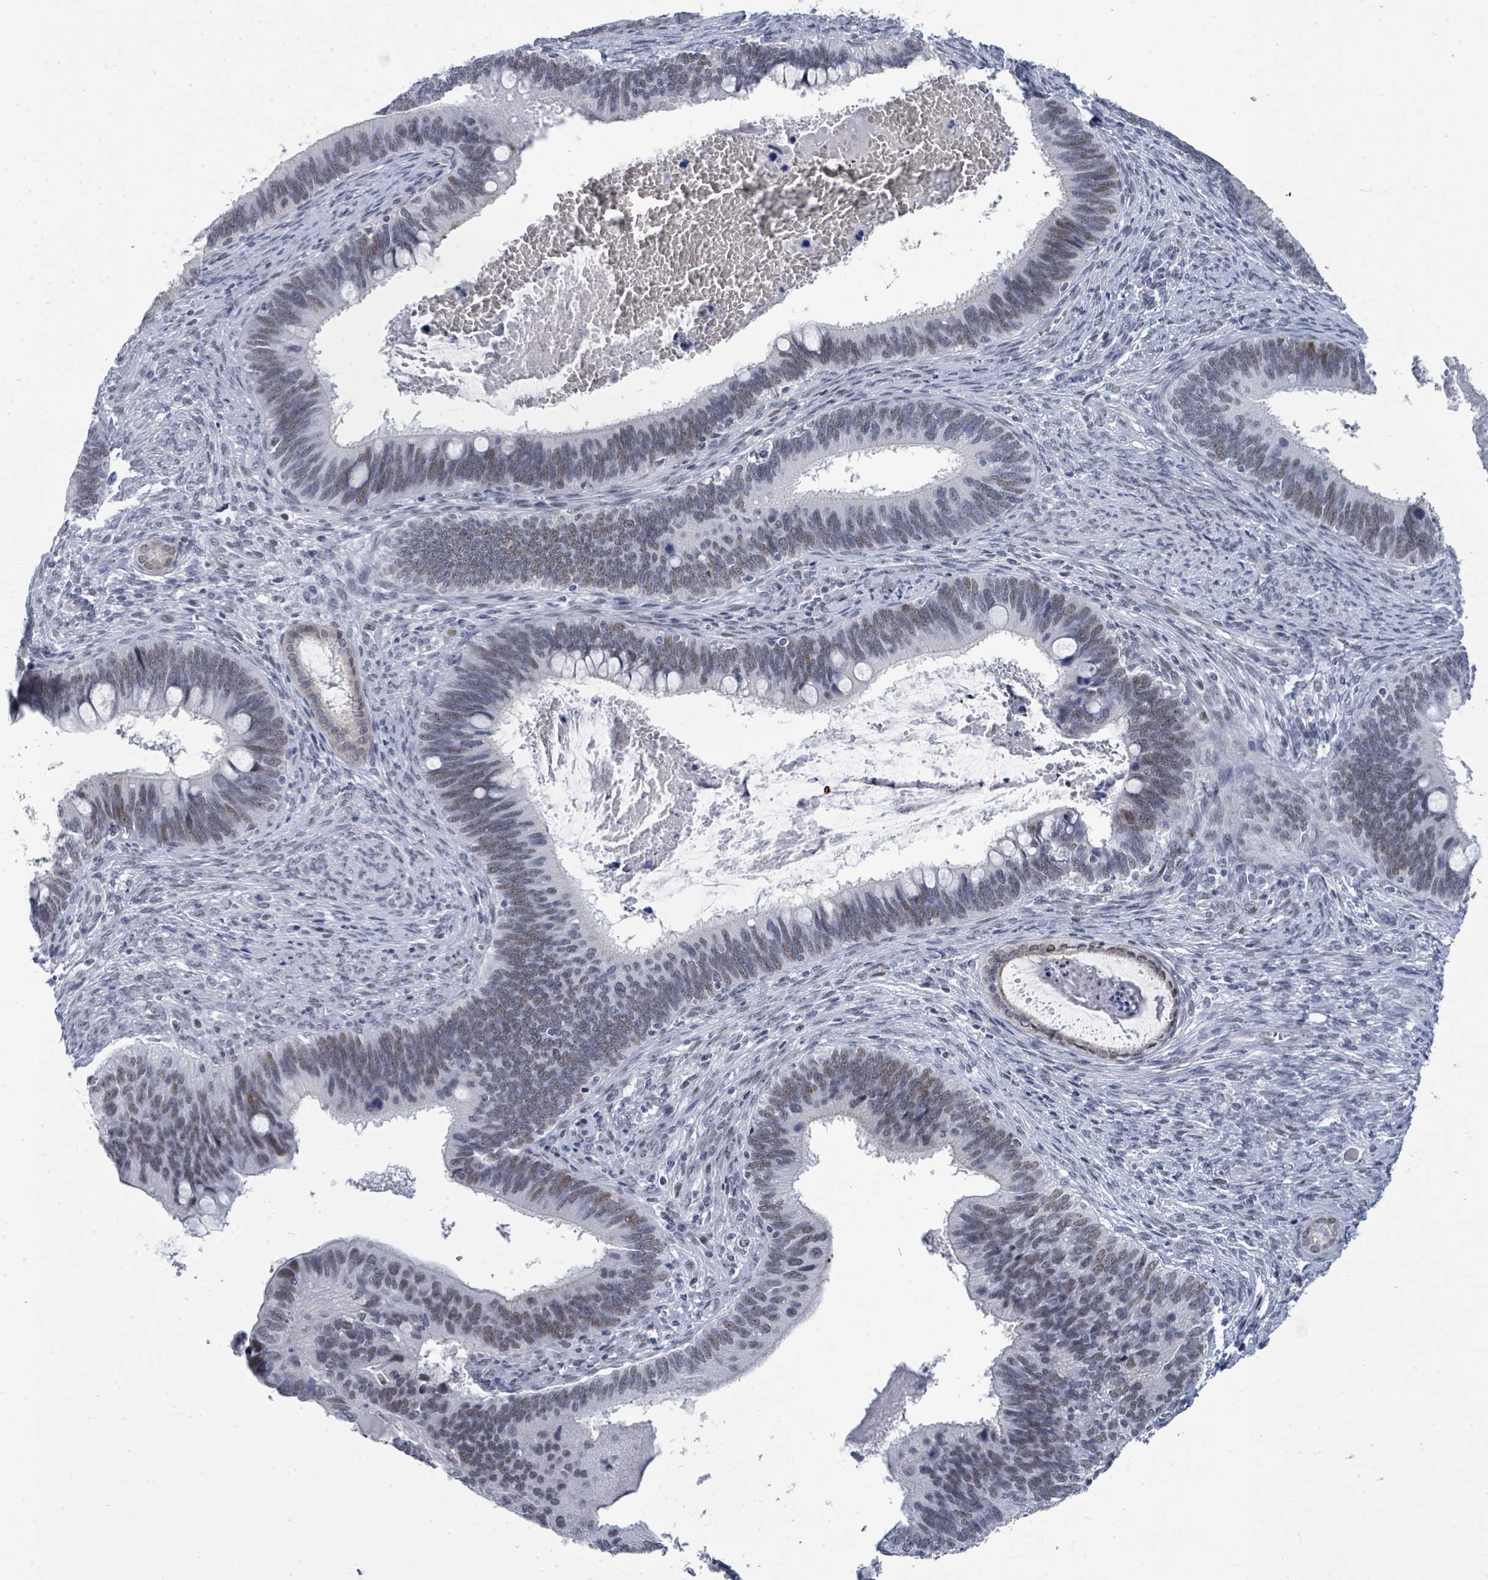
{"staining": {"intensity": "weak", "quantity": "25%-75%", "location": "nuclear"}, "tissue": "cervical cancer", "cell_type": "Tumor cells", "image_type": "cancer", "snomed": [{"axis": "morphology", "description": "Adenocarcinoma, NOS"}, {"axis": "topography", "description": "Cervix"}], "caption": "Human adenocarcinoma (cervical) stained for a protein (brown) exhibits weak nuclear positive positivity in approximately 25%-75% of tumor cells.", "gene": "CT45A5", "patient": {"sex": "female", "age": 42}}